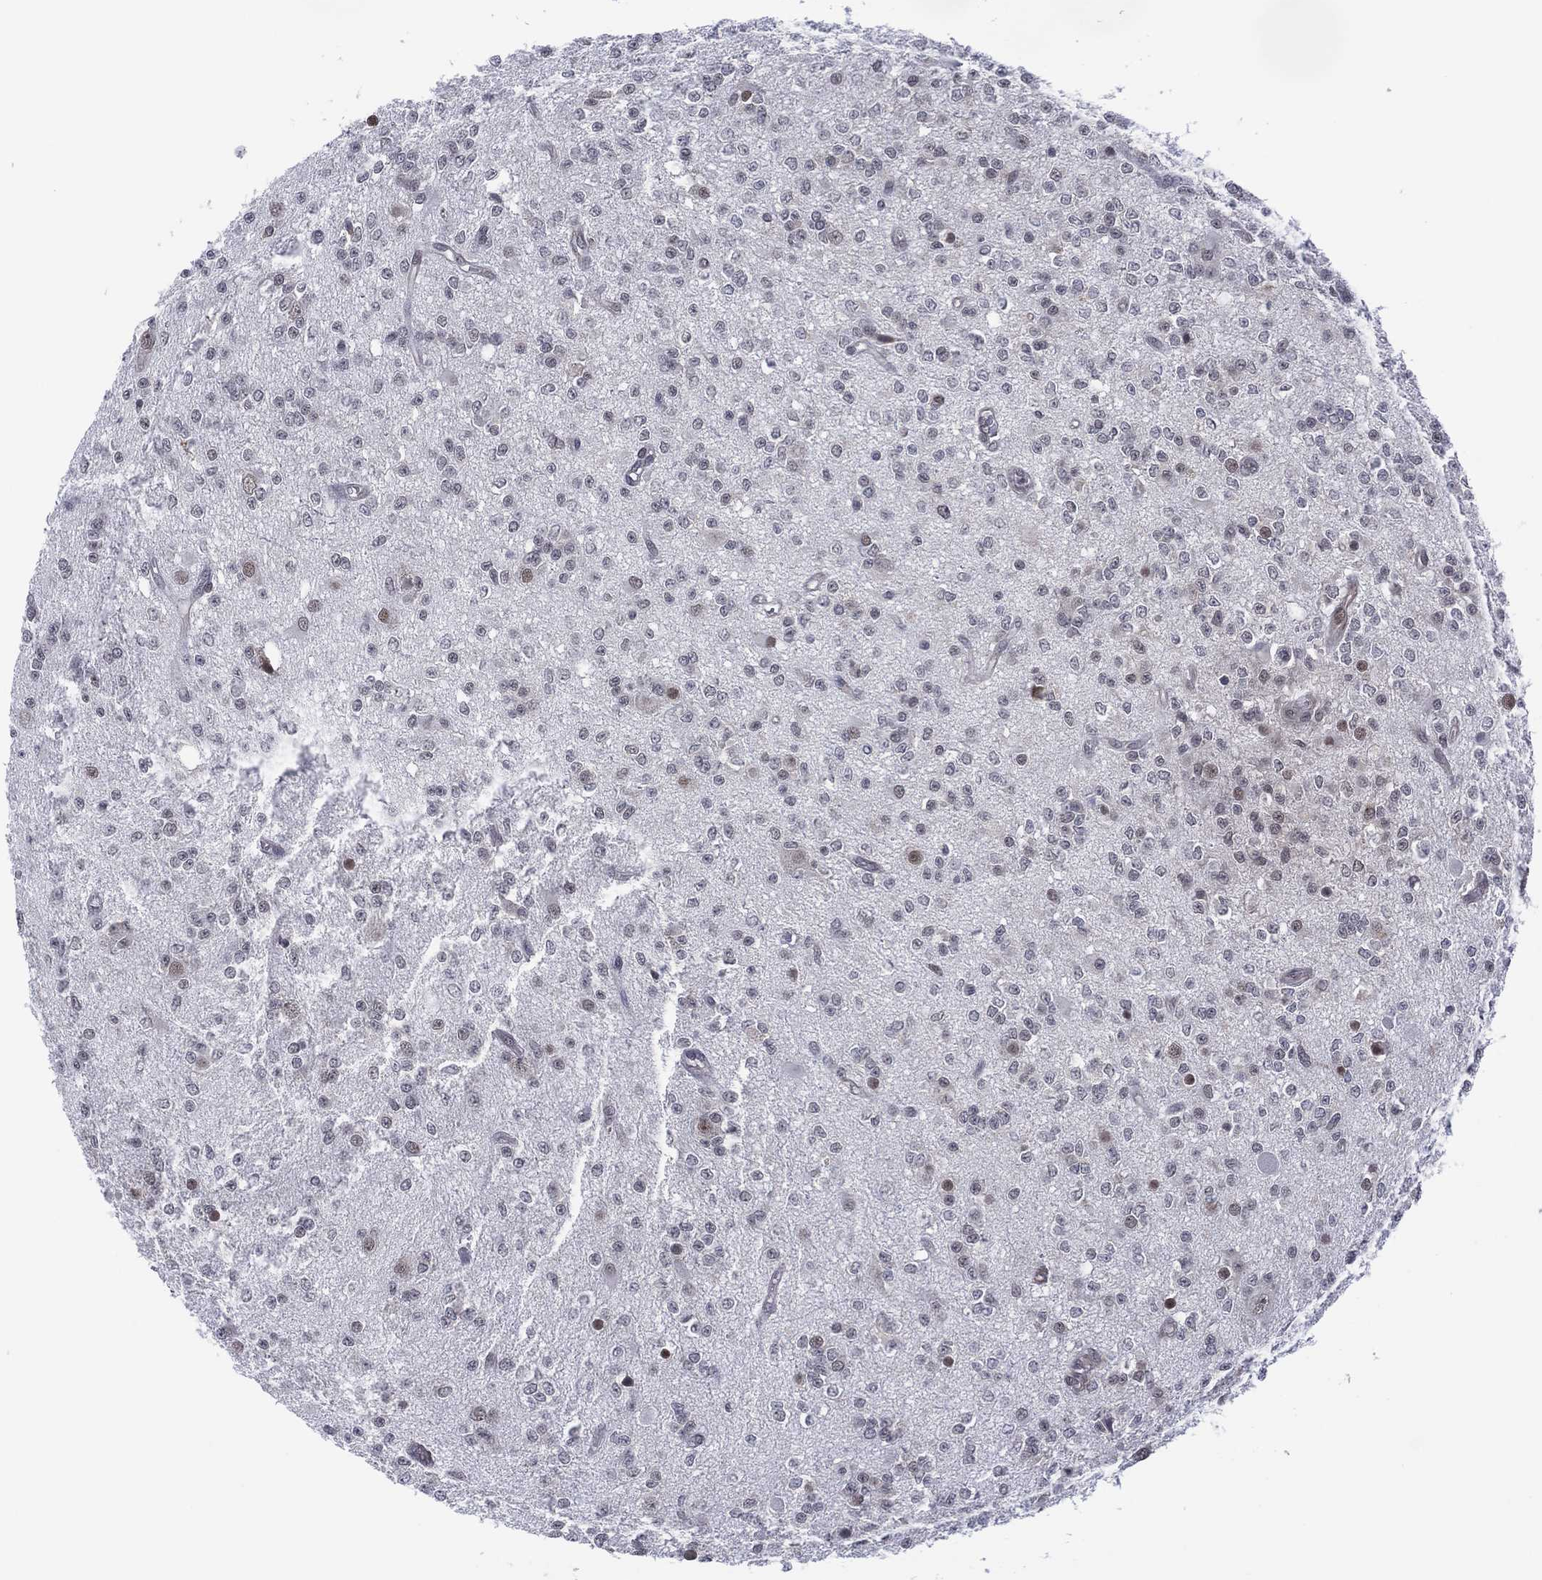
{"staining": {"intensity": "negative", "quantity": "none", "location": "none"}, "tissue": "glioma", "cell_type": "Tumor cells", "image_type": "cancer", "snomed": [{"axis": "morphology", "description": "Glioma, malignant, Low grade"}, {"axis": "topography", "description": "Brain"}], "caption": "Immunohistochemical staining of malignant glioma (low-grade) shows no significant staining in tumor cells.", "gene": "DPP4", "patient": {"sex": "female", "age": 45}}